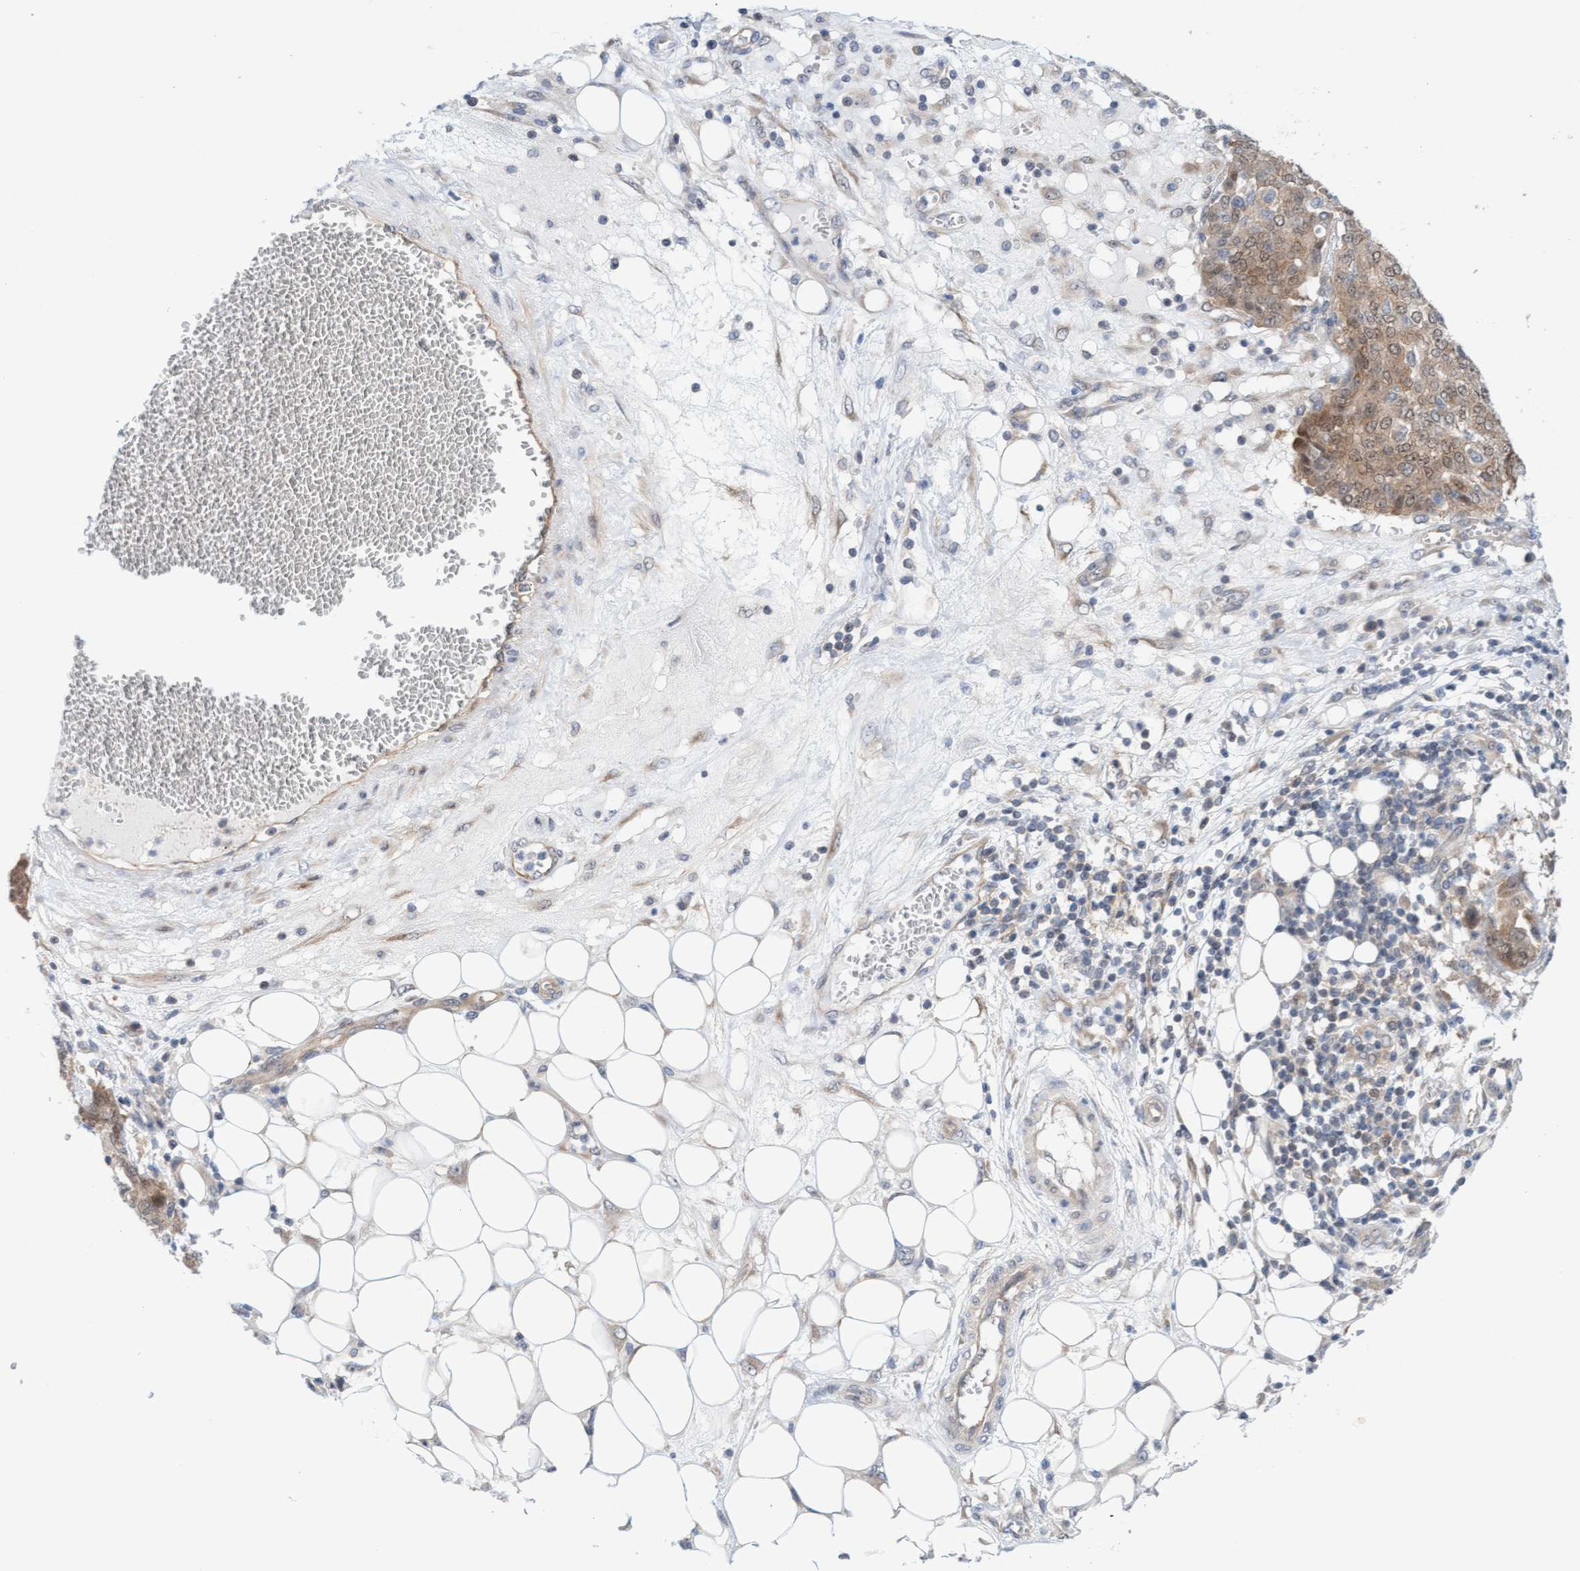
{"staining": {"intensity": "moderate", "quantity": ">75%", "location": "cytoplasmic/membranous"}, "tissue": "ovarian cancer", "cell_type": "Tumor cells", "image_type": "cancer", "snomed": [{"axis": "morphology", "description": "Cystadenocarcinoma, serous, NOS"}, {"axis": "topography", "description": "Soft tissue"}, {"axis": "topography", "description": "Ovary"}], "caption": "IHC staining of serous cystadenocarcinoma (ovarian), which demonstrates medium levels of moderate cytoplasmic/membranous expression in approximately >75% of tumor cells indicating moderate cytoplasmic/membranous protein expression. The staining was performed using DAB (3,3'-diaminobenzidine) (brown) for protein detection and nuclei were counterstained in hematoxylin (blue).", "gene": "AMZ2", "patient": {"sex": "female", "age": 57}}